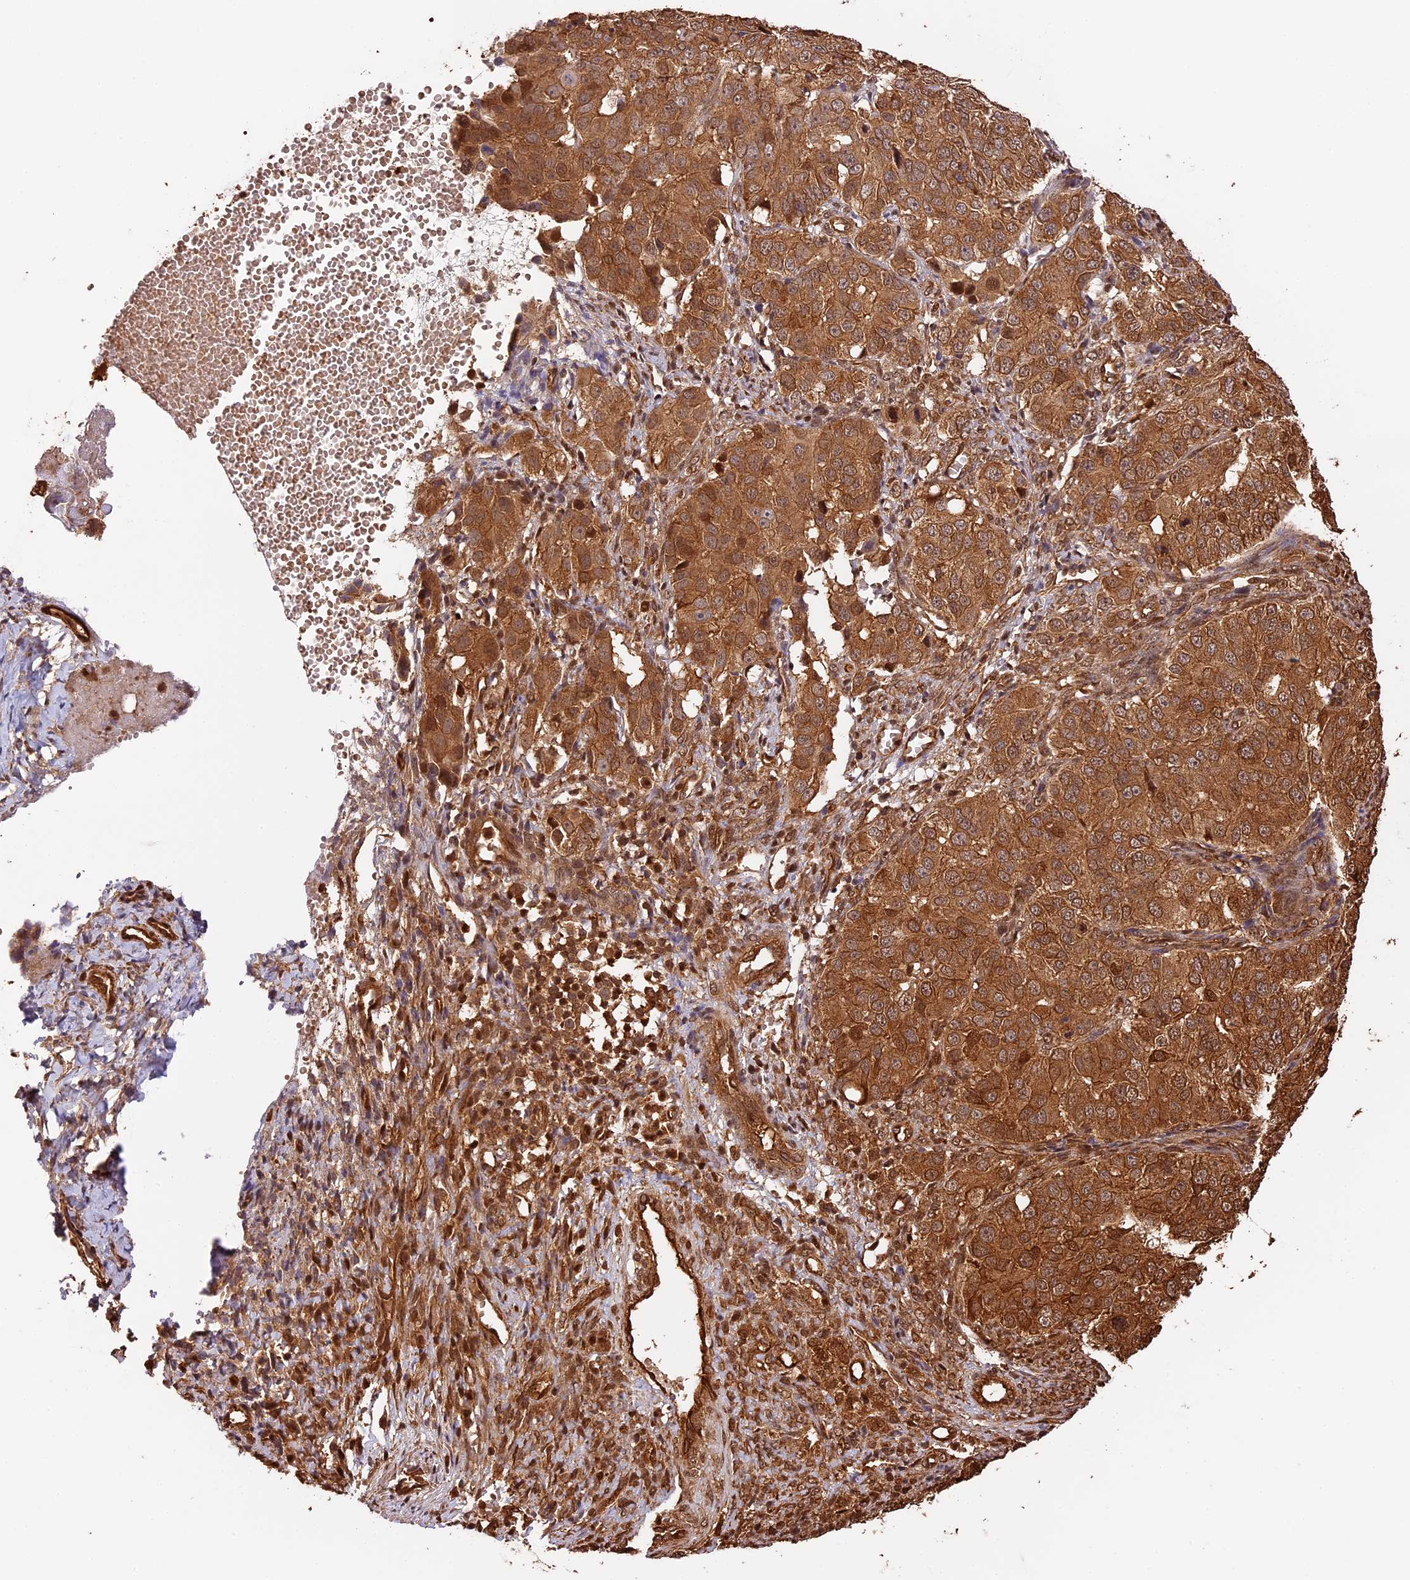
{"staining": {"intensity": "moderate", "quantity": ">75%", "location": "cytoplasmic/membranous"}, "tissue": "ovarian cancer", "cell_type": "Tumor cells", "image_type": "cancer", "snomed": [{"axis": "morphology", "description": "Carcinoma, endometroid"}, {"axis": "topography", "description": "Ovary"}], "caption": "Protein expression analysis of ovarian endometroid carcinoma displays moderate cytoplasmic/membranous positivity in approximately >75% of tumor cells.", "gene": "PPP1R37", "patient": {"sex": "female", "age": 51}}